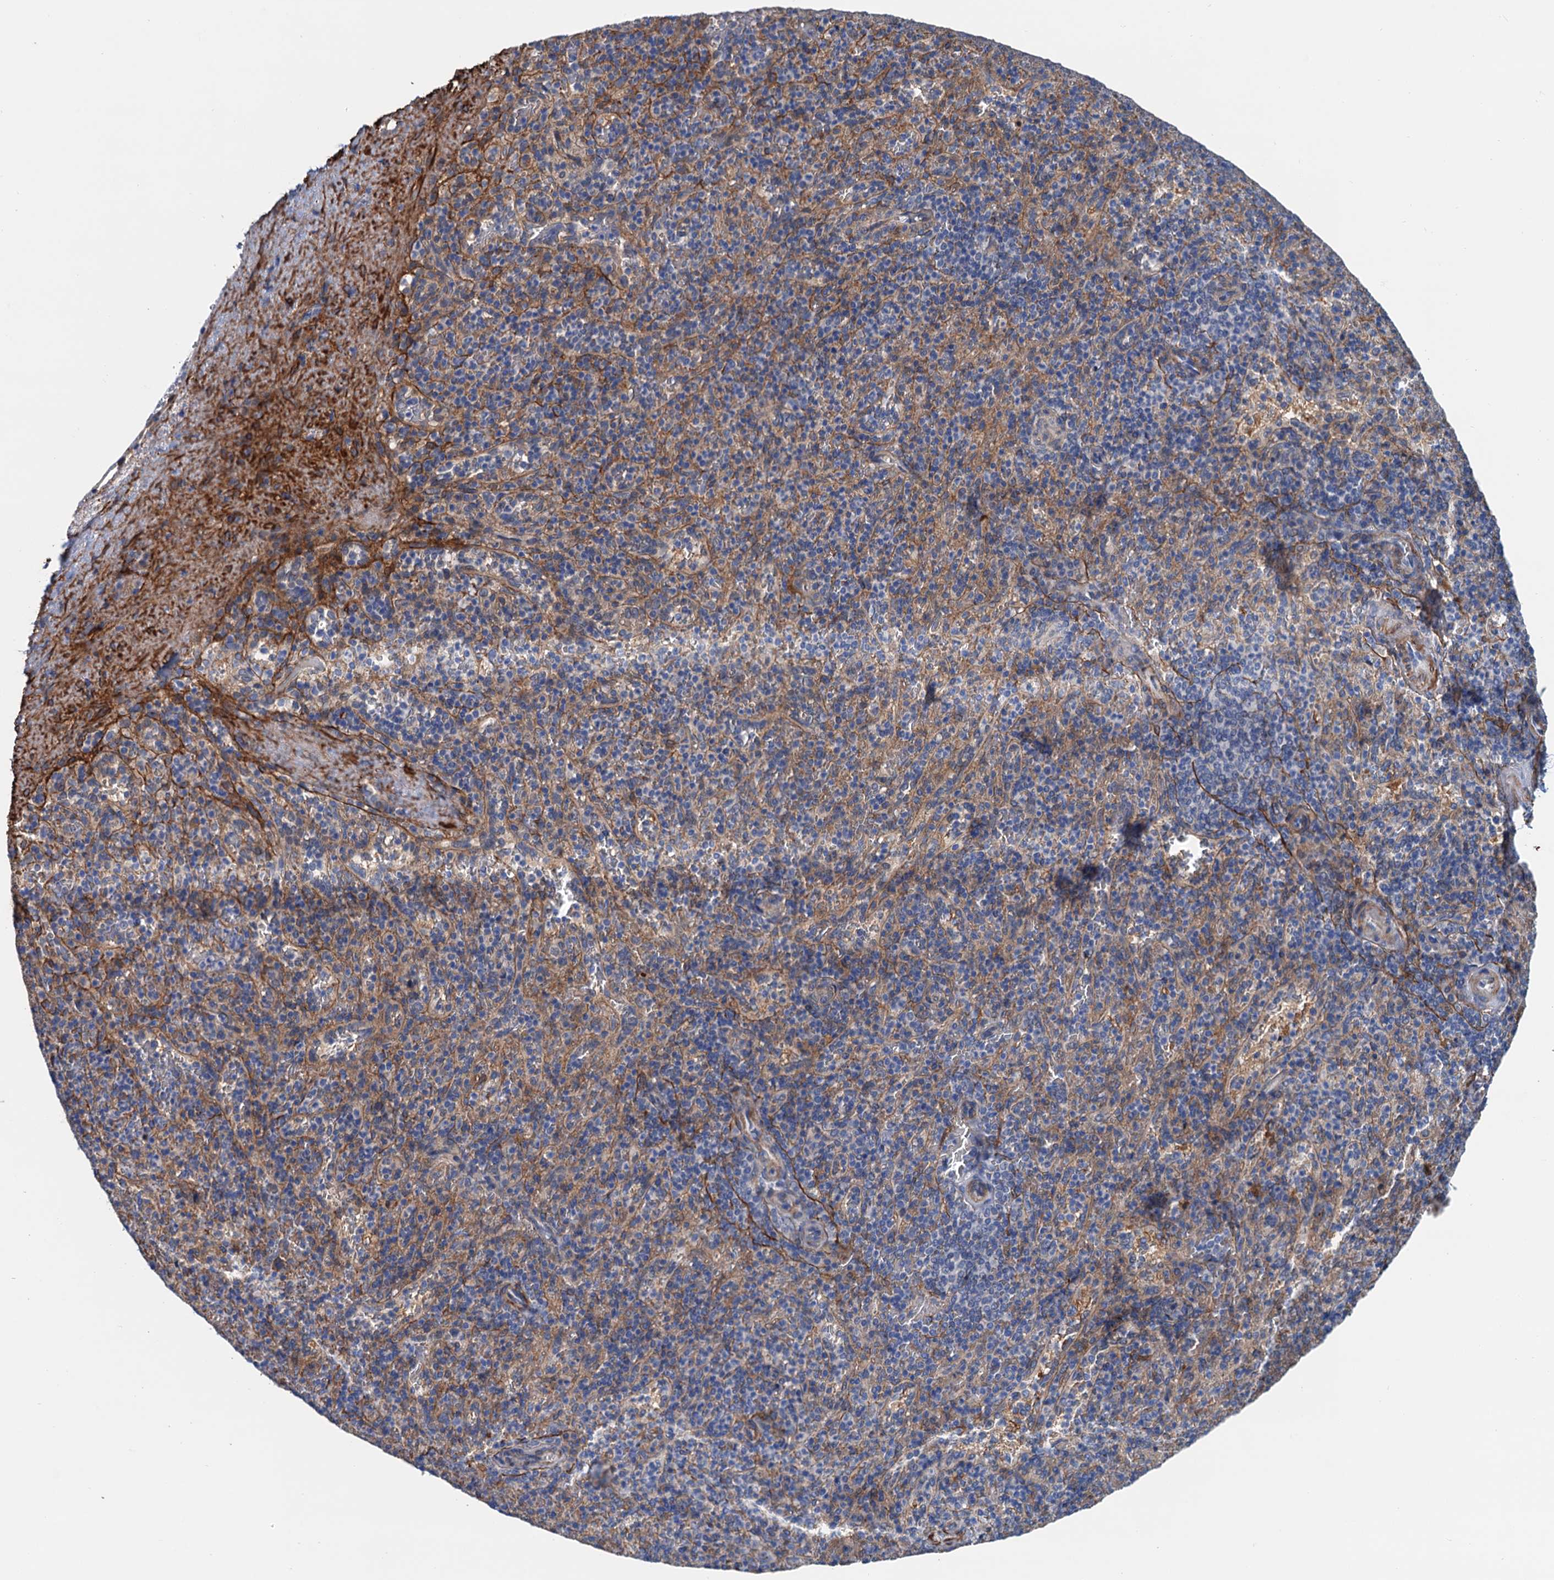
{"staining": {"intensity": "moderate", "quantity": "<25%", "location": "cytoplasmic/membranous"}, "tissue": "spleen", "cell_type": "Cells in red pulp", "image_type": "normal", "snomed": [{"axis": "morphology", "description": "Normal tissue, NOS"}, {"axis": "topography", "description": "Spleen"}], "caption": "Immunohistochemical staining of benign spleen exhibits <25% levels of moderate cytoplasmic/membranous protein expression in approximately <25% of cells in red pulp. The staining was performed using DAB, with brown indicating positive protein expression. Nuclei are stained blue with hematoxylin.", "gene": "CSTPP1", "patient": {"sex": "male", "age": 82}}